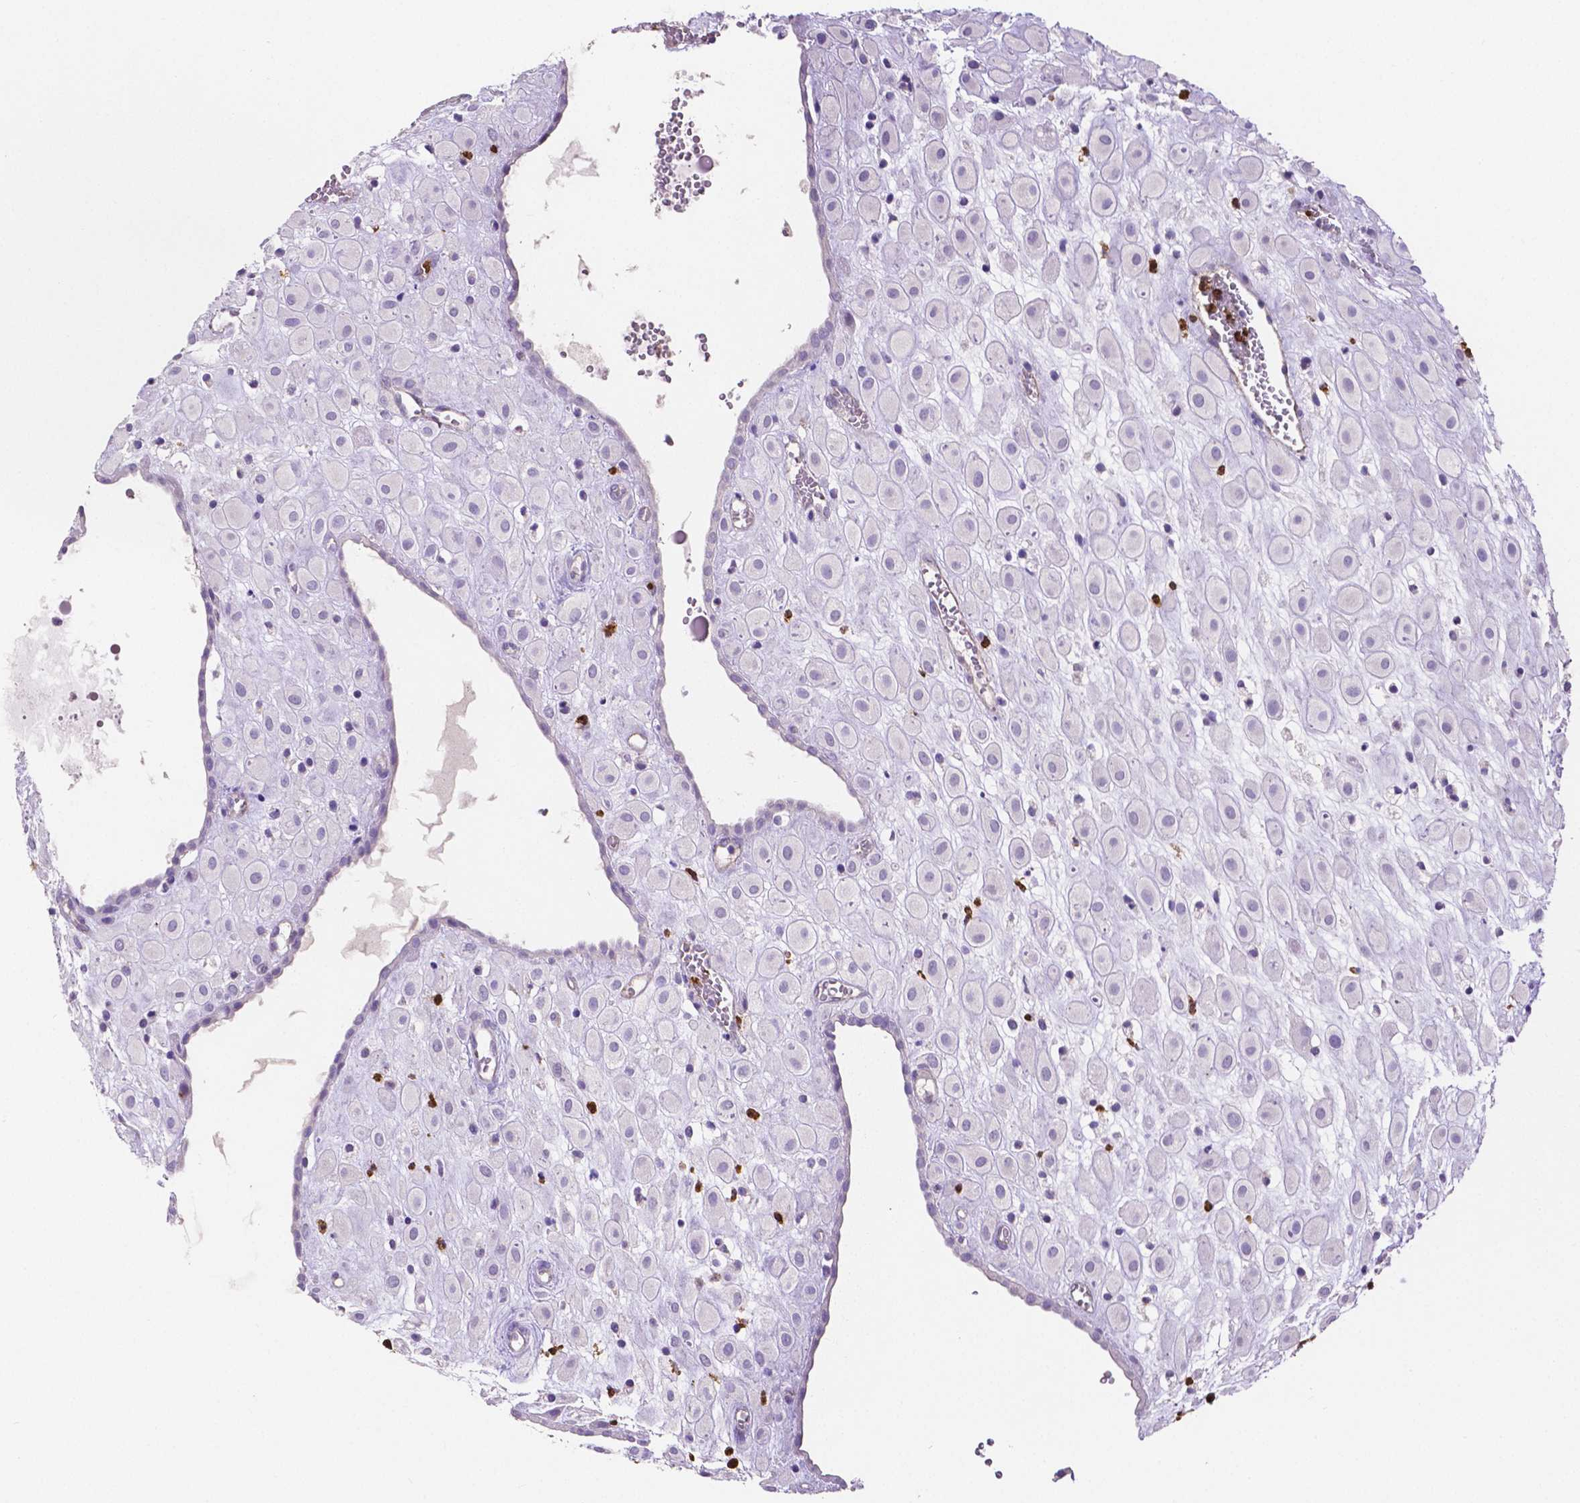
{"staining": {"intensity": "negative", "quantity": "none", "location": "none"}, "tissue": "placenta", "cell_type": "Decidual cells", "image_type": "normal", "snomed": [{"axis": "morphology", "description": "Normal tissue, NOS"}, {"axis": "topography", "description": "Placenta"}], "caption": "Protein analysis of normal placenta displays no significant staining in decidual cells. (Stains: DAB immunohistochemistry with hematoxylin counter stain, Microscopy: brightfield microscopy at high magnification).", "gene": "MMP9", "patient": {"sex": "female", "age": 24}}